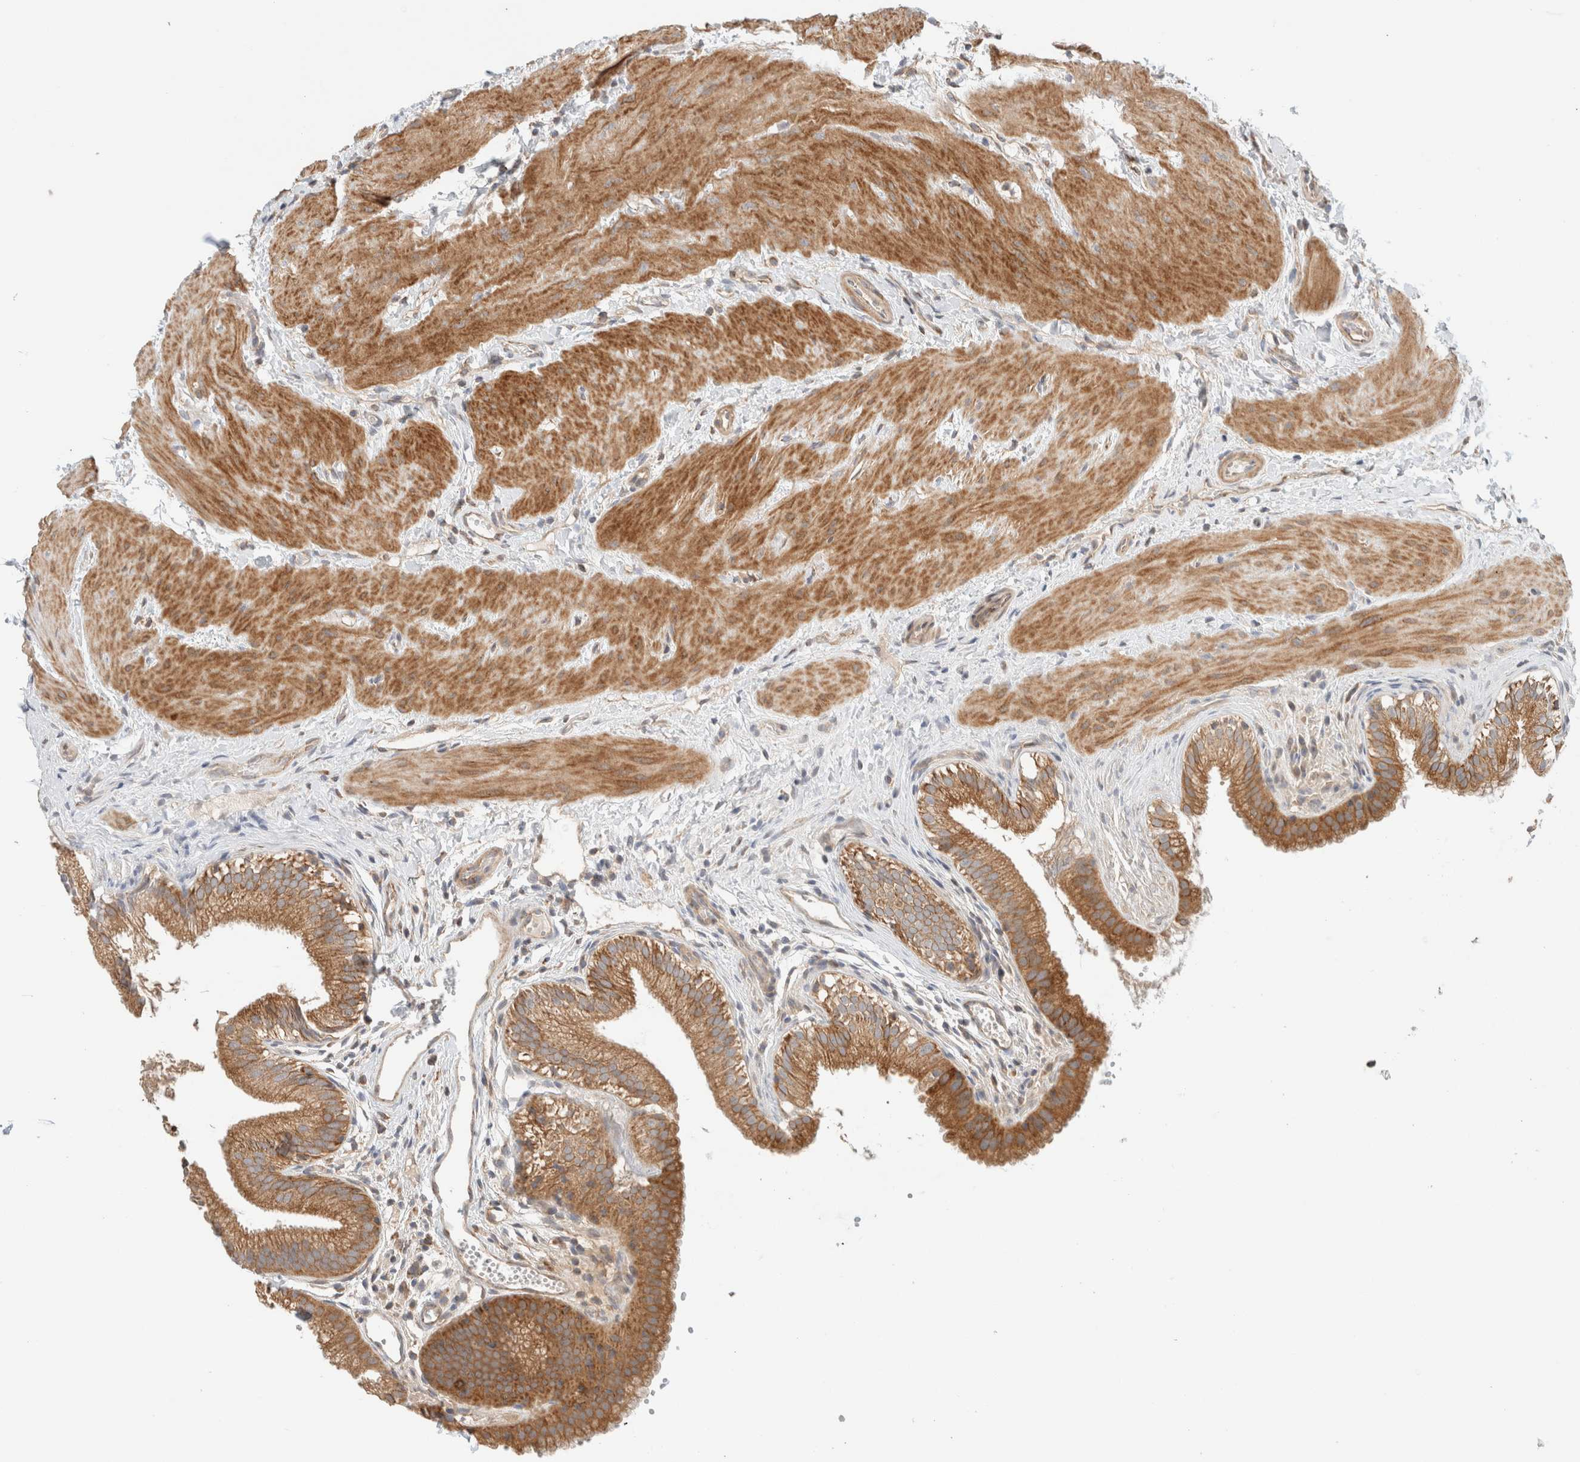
{"staining": {"intensity": "strong", "quantity": ">75%", "location": "cytoplasmic/membranous"}, "tissue": "gallbladder", "cell_type": "Glandular cells", "image_type": "normal", "snomed": [{"axis": "morphology", "description": "Normal tissue, NOS"}, {"axis": "topography", "description": "Gallbladder"}], "caption": "Immunohistochemical staining of unremarkable gallbladder displays strong cytoplasmic/membranous protein expression in approximately >75% of glandular cells.", "gene": "MRM3", "patient": {"sex": "female", "age": 26}}